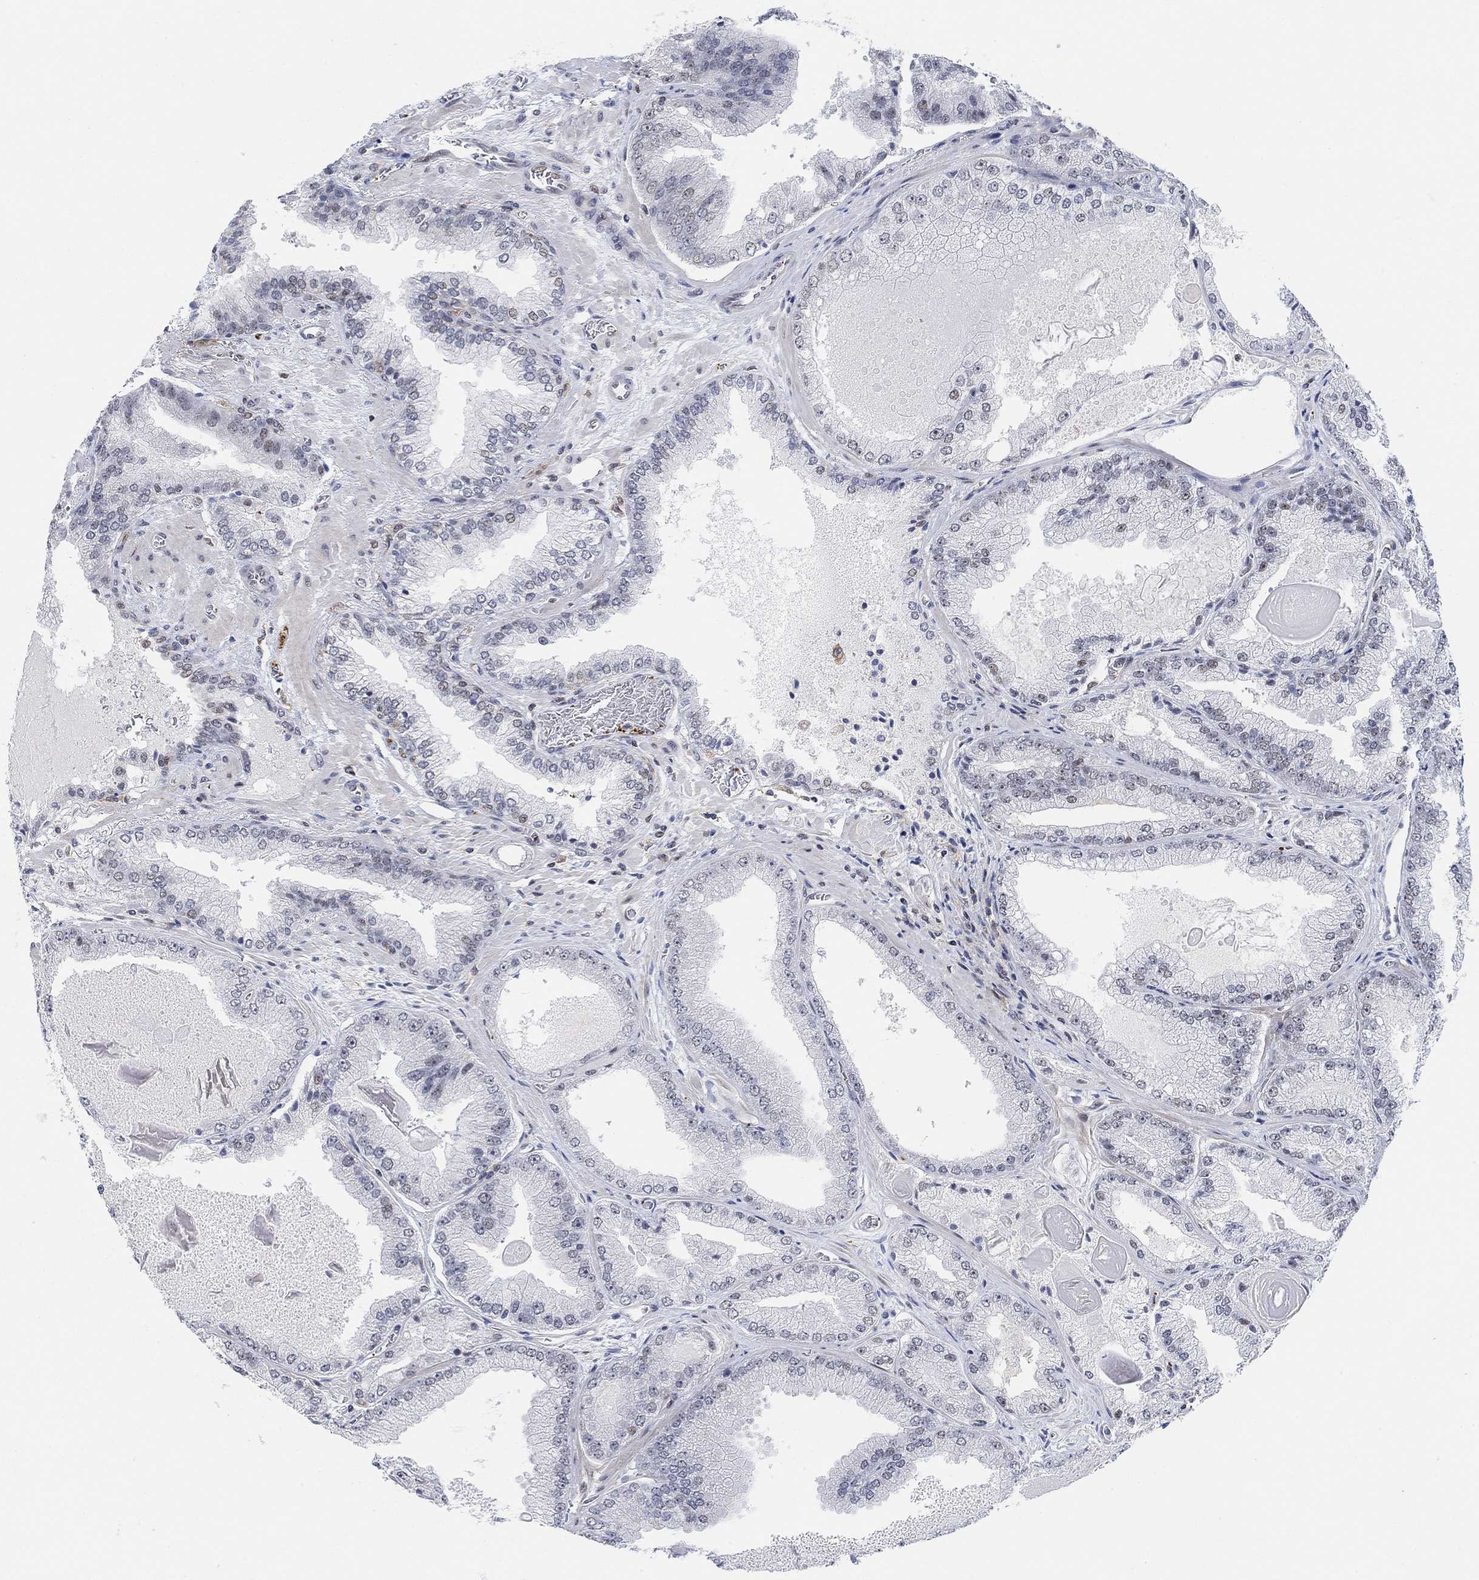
{"staining": {"intensity": "negative", "quantity": "none", "location": "none"}, "tissue": "prostate cancer", "cell_type": "Tumor cells", "image_type": "cancer", "snomed": [{"axis": "morphology", "description": "Adenocarcinoma, Low grade"}, {"axis": "topography", "description": "Prostate"}], "caption": "The photomicrograph displays no significant staining in tumor cells of prostate adenocarcinoma (low-grade).", "gene": "PWWP2B", "patient": {"sex": "male", "age": 72}}